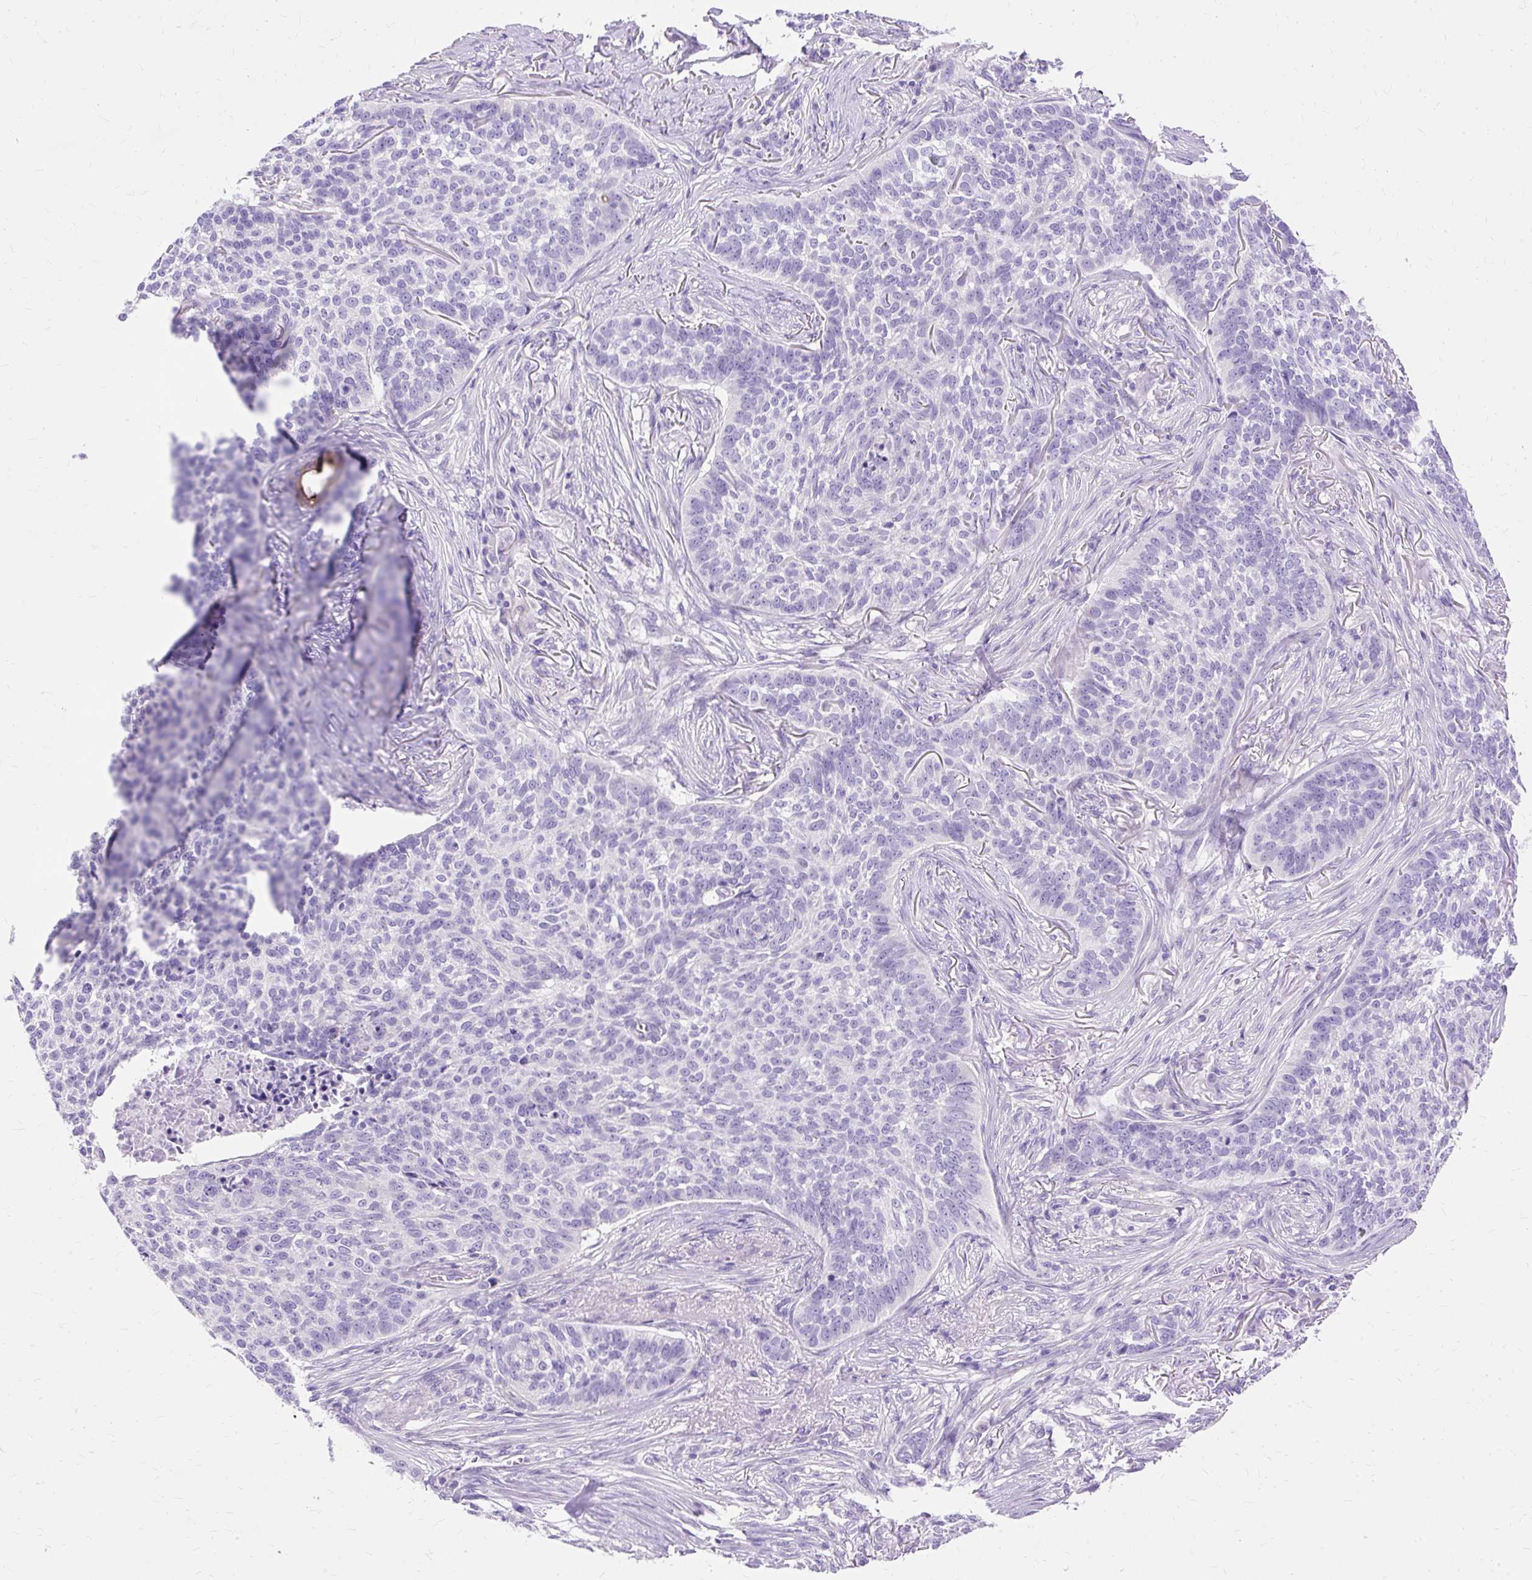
{"staining": {"intensity": "negative", "quantity": "none", "location": "none"}, "tissue": "skin cancer", "cell_type": "Tumor cells", "image_type": "cancer", "snomed": [{"axis": "morphology", "description": "Basal cell carcinoma"}, {"axis": "topography", "description": "Skin"}], "caption": "Immunohistochemistry (IHC) micrograph of skin basal cell carcinoma stained for a protein (brown), which displays no expression in tumor cells.", "gene": "MYO6", "patient": {"sex": "male", "age": 85}}